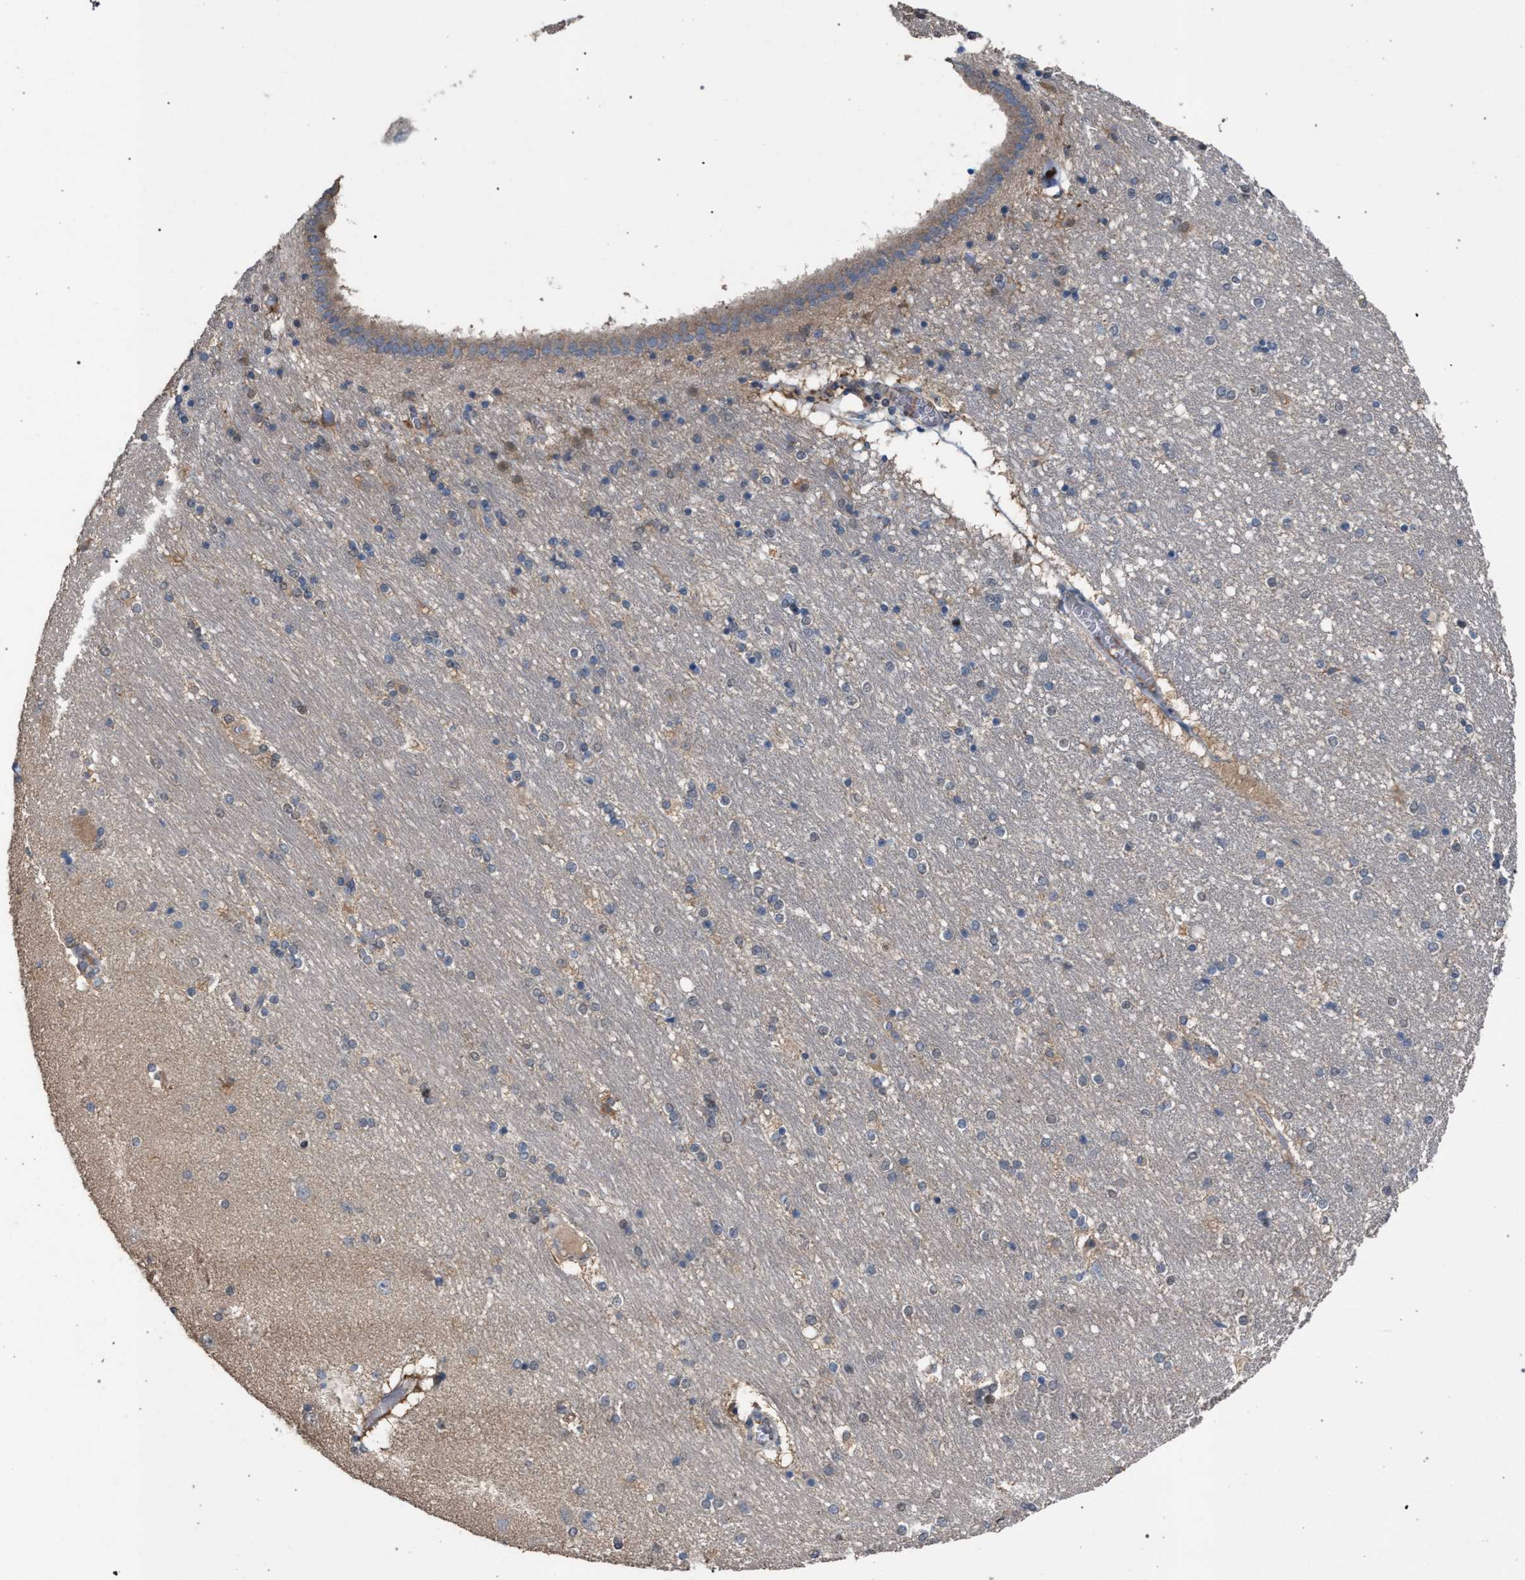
{"staining": {"intensity": "negative", "quantity": "none", "location": "none"}, "tissue": "hippocampus", "cell_type": "Glial cells", "image_type": "normal", "snomed": [{"axis": "morphology", "description": "Normal tissue, NOS"}, {"axis": "topography", "description": "Hippocampus"}], "caption": "Hippocampus was stained to show a protein in brown. There is no significant expression in glial cells. The staining was performed using DAB to visualize the protein expression in brown, while the nuclei were stained in blue with hematoxylin (Magnification: 20x).", "gene": "TECPR1", "patient": {"sex": "female", "age": 54}}